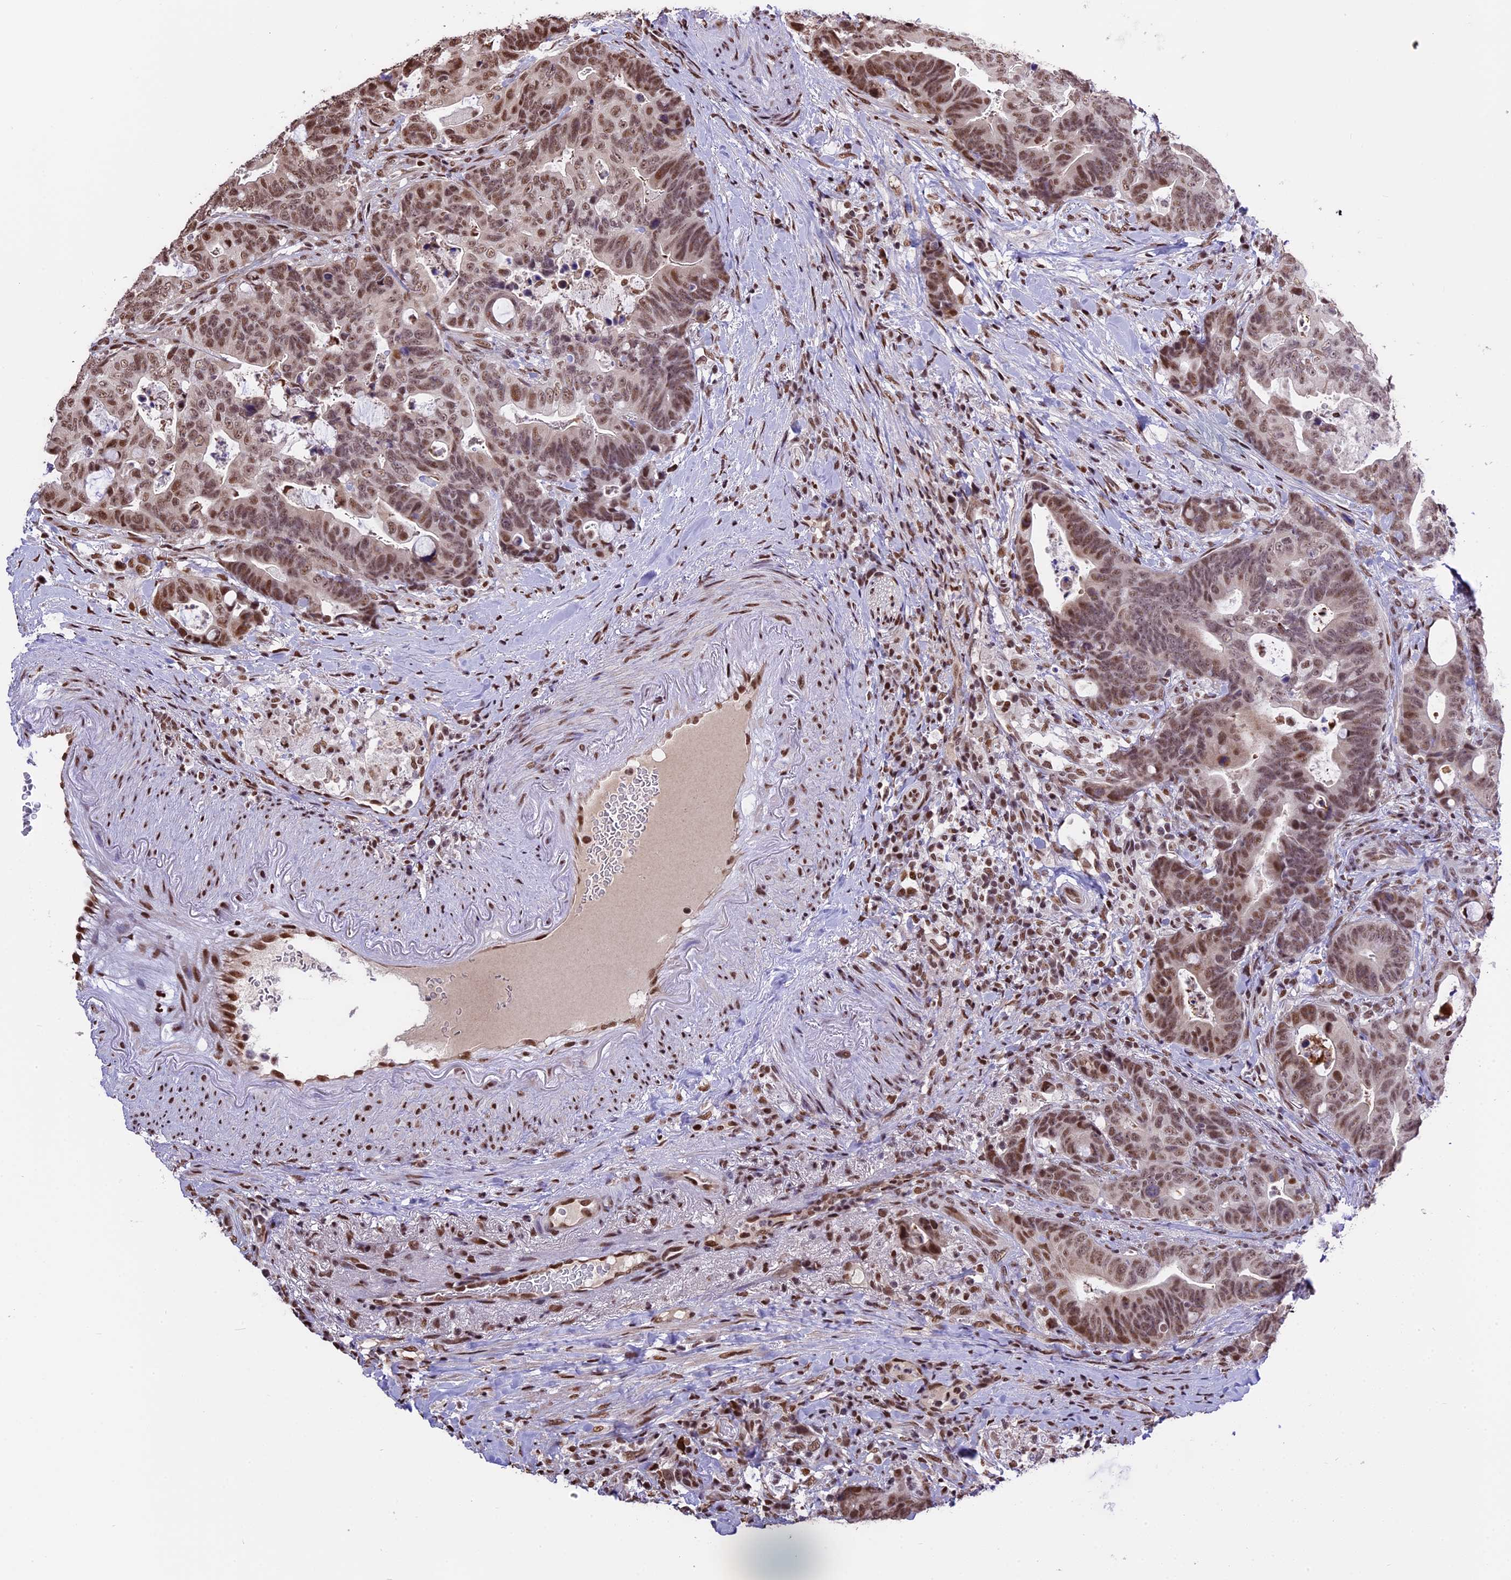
{"staining": {"intensity": "moderate", "quantity": ">75%", "location": "nuclear"}, "tissue": "colorectal cancer", "cell_type": "Tumor cells", "image_type": "cancer", "snomed": [{"axis": "morphology", "description": "Adenocarcinoma, NOS"}, {"axis": "topography", "description": "Colon"}], "caption": "The photomicrograph shows a brown stain indicating the presence of a protein in the nuclear of tumor cells in colorectal cancer (adenocarcinoma).", "gene": "POLR3E", "patient": {"sex": "female", "age": 82}}